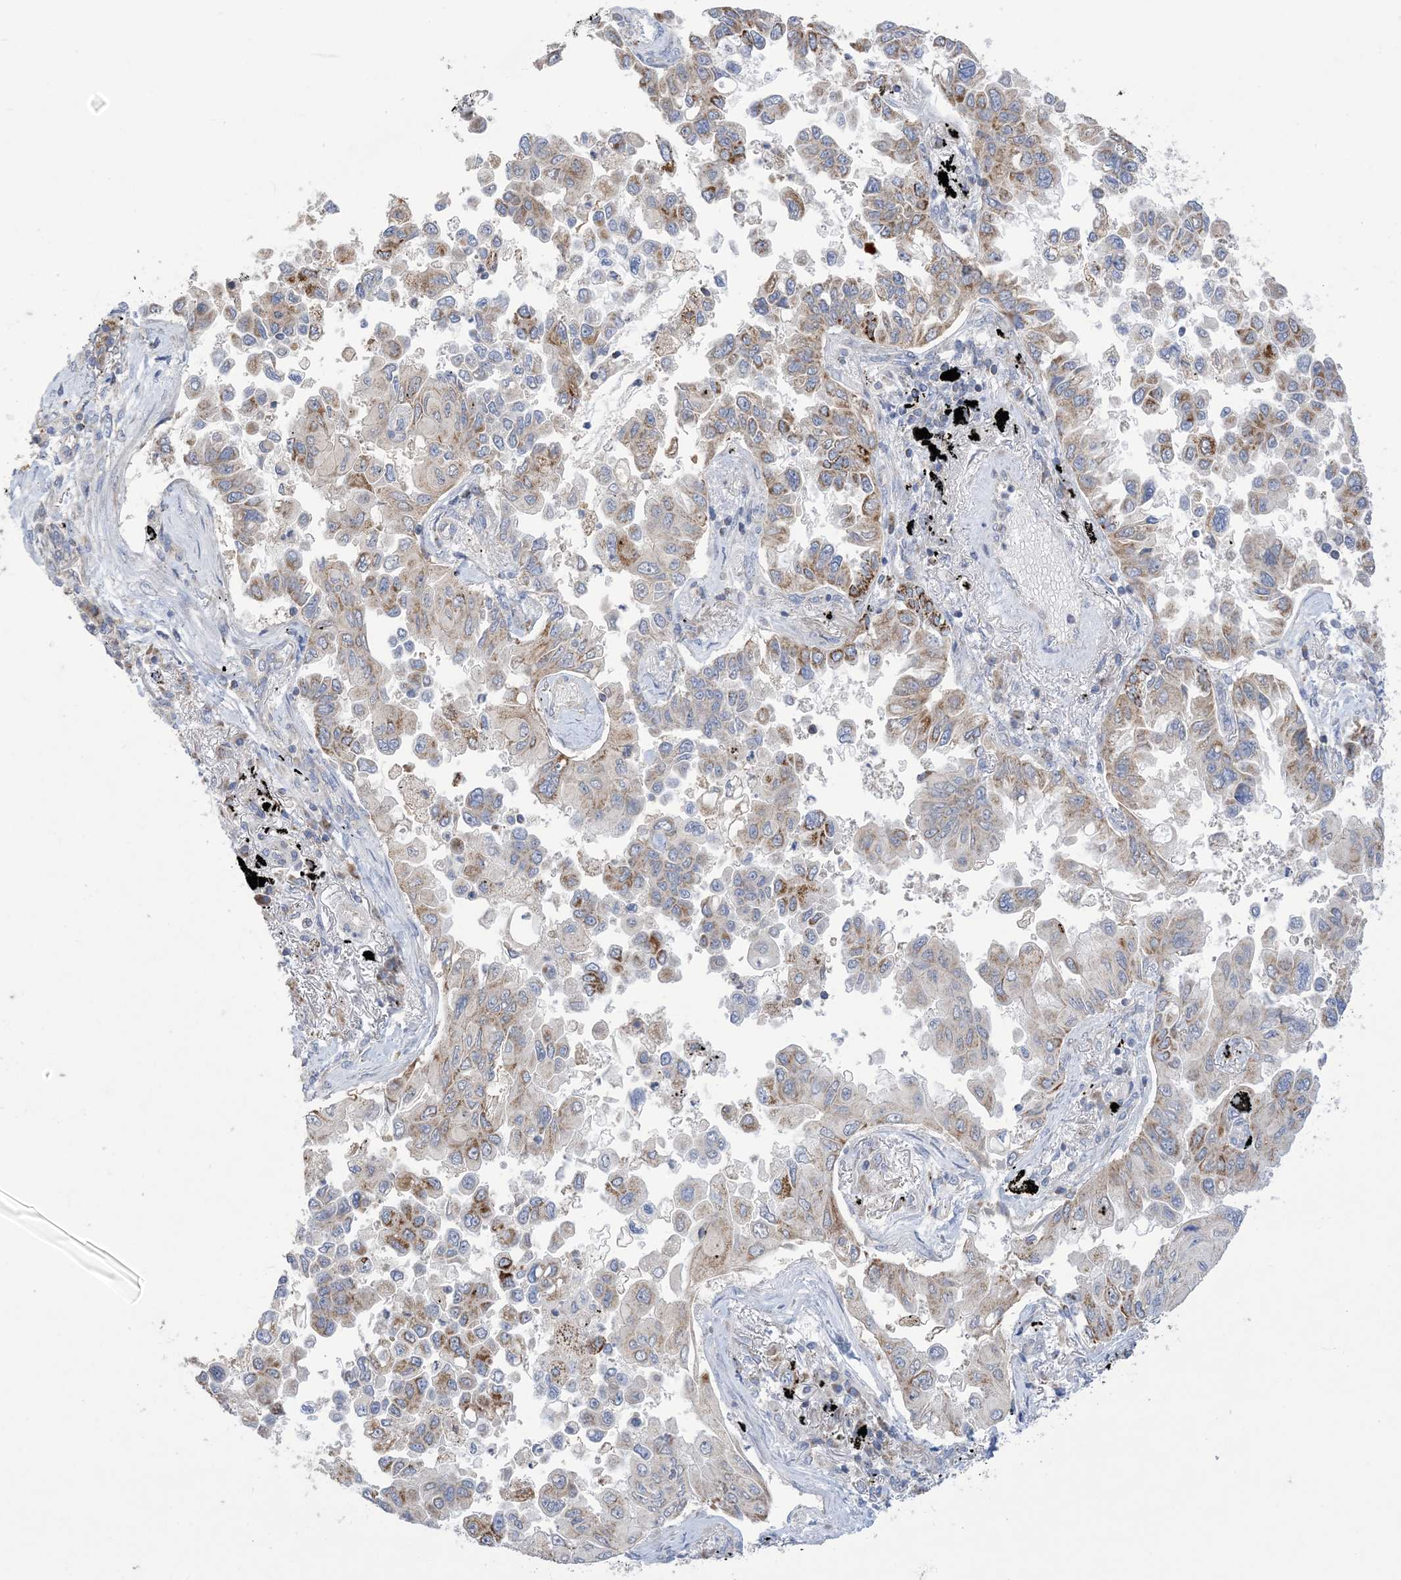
{"staining": {"intensity": "moderate", "quantity": "25%-75%", "location": "cytoplasmic/membranous"}, "tissue": "lung cancer", "cell_type": "Tumor cells", "image_type": "cancer", "snomed": [{"axis": "morphology", "description": "Adenocarcinoma, NOS"}, {"axis": "topography", "description": "Lung"}], "caption": "Protein expression analysis of adenocarcinoma (lung) exhibits moderate cytoplasmic/membranous expression in about 25%-75% of tumor cells.", "gene": "CLEC16A", "patient": {"sex": "female", "age": 67}}